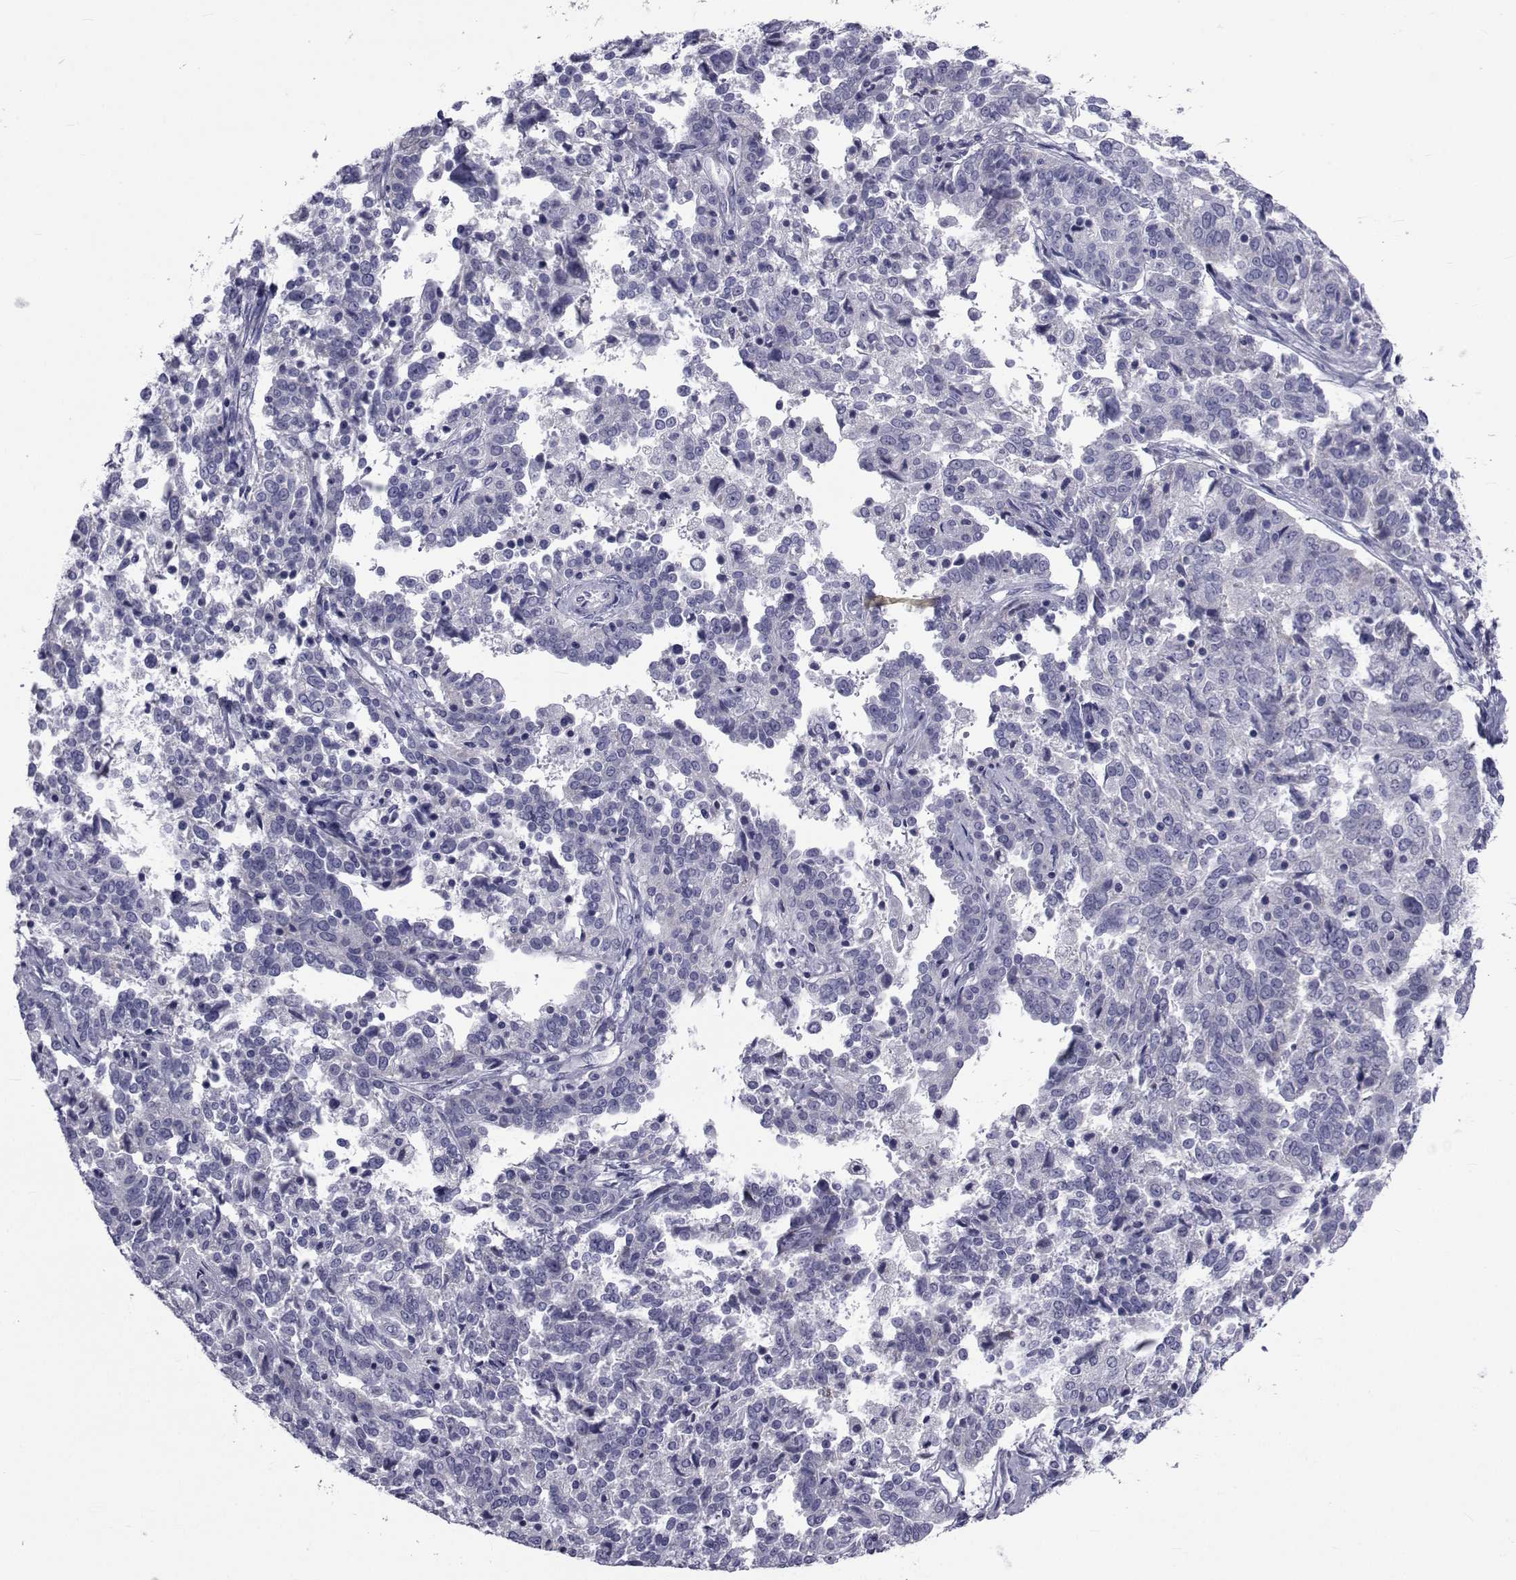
{"staining": {"intensity": "negative", "quantity": "none", "location": "none"}, "tissue": "ovarian cancer", "cell_type": "Tumor cells", "image_type": "cancer", "snomed": [{"axis": "morphology", "description": "Cystadenocarcinoma, serous, NOS"}, {"axis": "topography", "description": "Ovary"}], "caption": "An IHC image of ovarian cancer (serous cystadenocarcinoma) is shown. There is no staining in tumor cells of ovarian cancer (serous cystadenocarcinoma).", "gene": "GKAP1", "patient": {"sex": "female", "age": 67}}